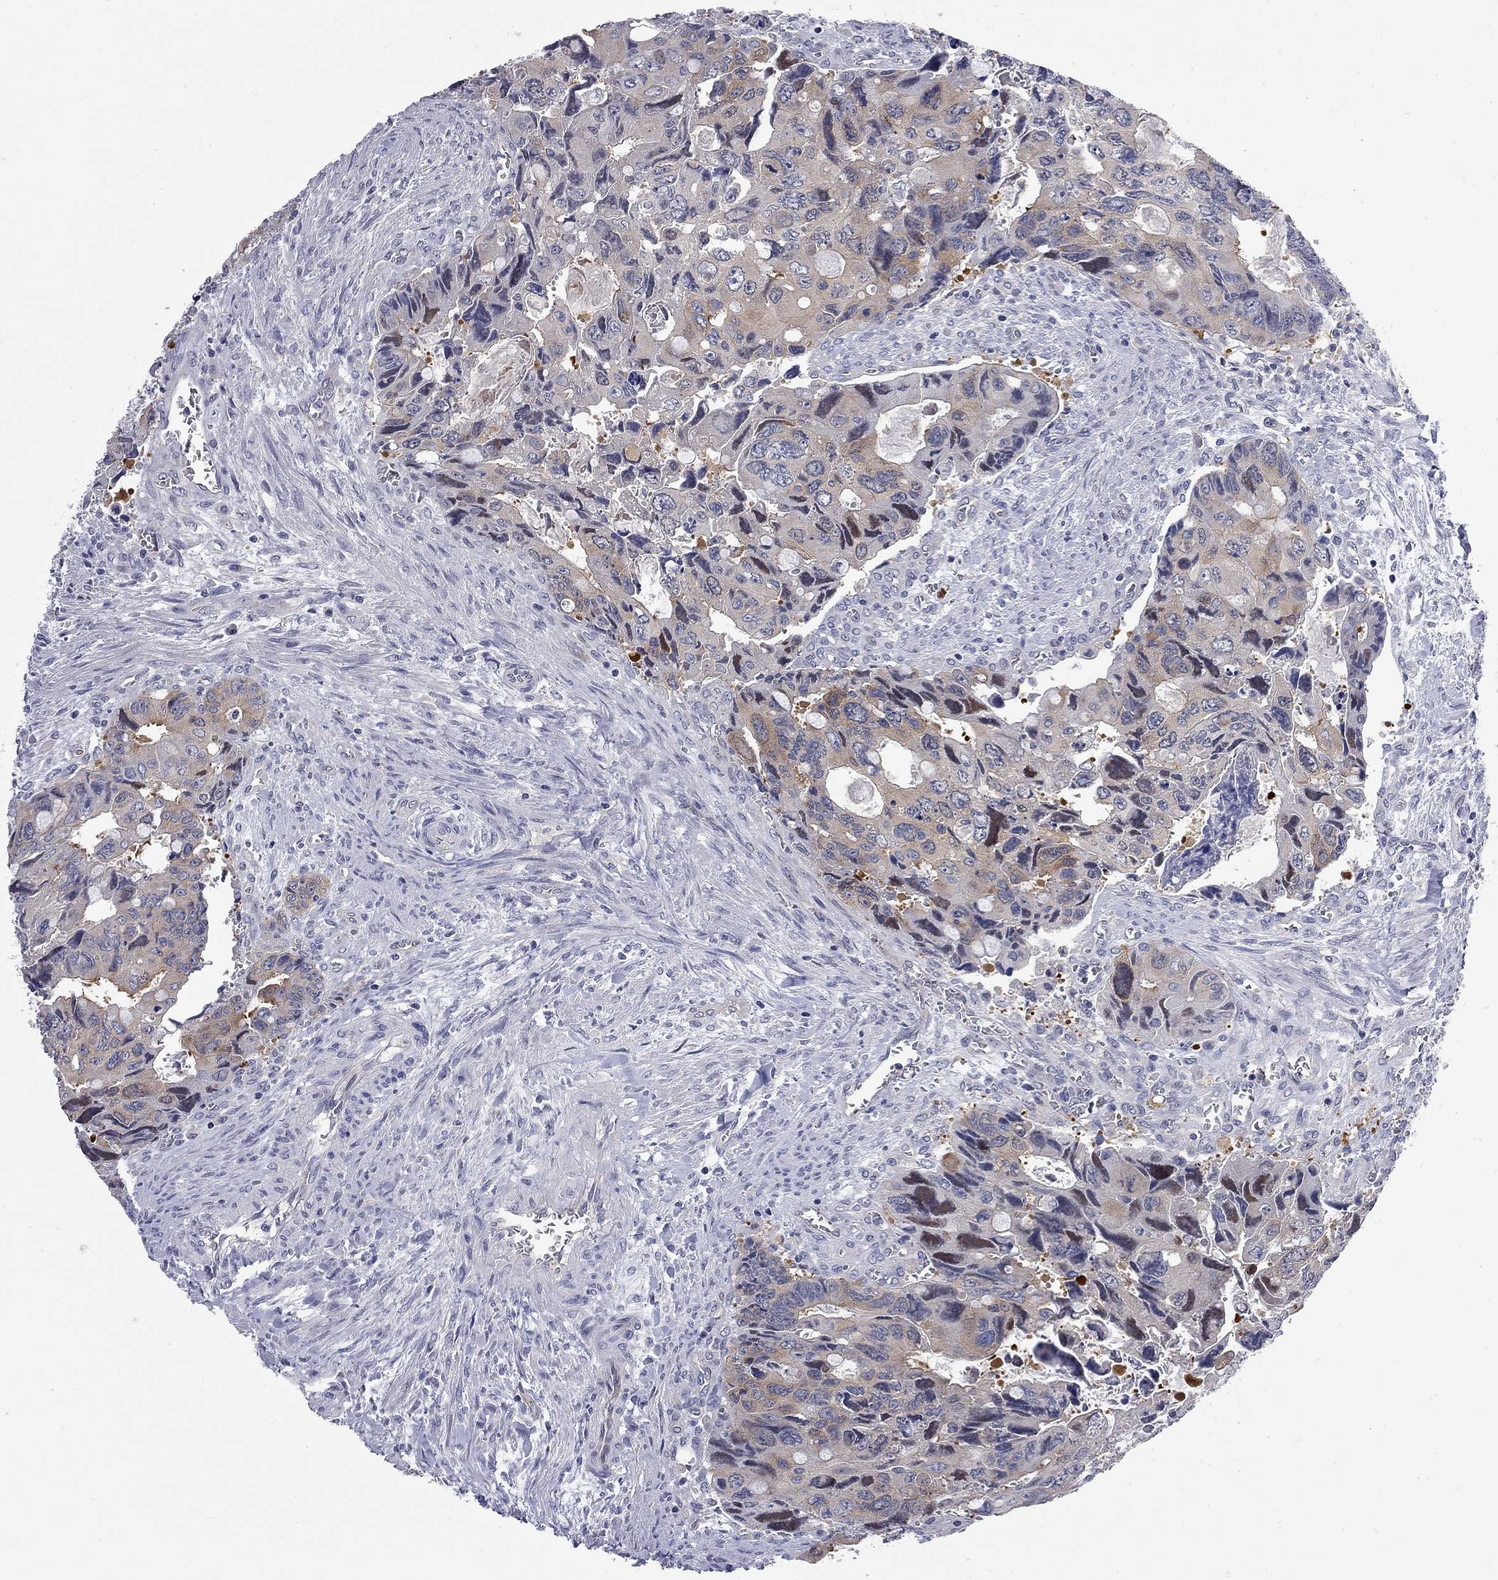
{"staining": {"intensity": "weak", "quantity": "<25%", "location": "cytoplasmic/membranous"}, "tissue": "colorectal cancer", "cell_type": "Tumor cells", "image_type": "cancer", "snomed": [{"axis": "morphology", "description": "Adenocarcinoma, NOS"}, {"axis": "topography", "description": "Rectum"}], "caption": "Tumor cells show no significant expression in colorectal adenocarcinoma. Nuclei are stained in blue.", "gene": "GALNT8", "patient": {"sex": "male", "age": 62}}